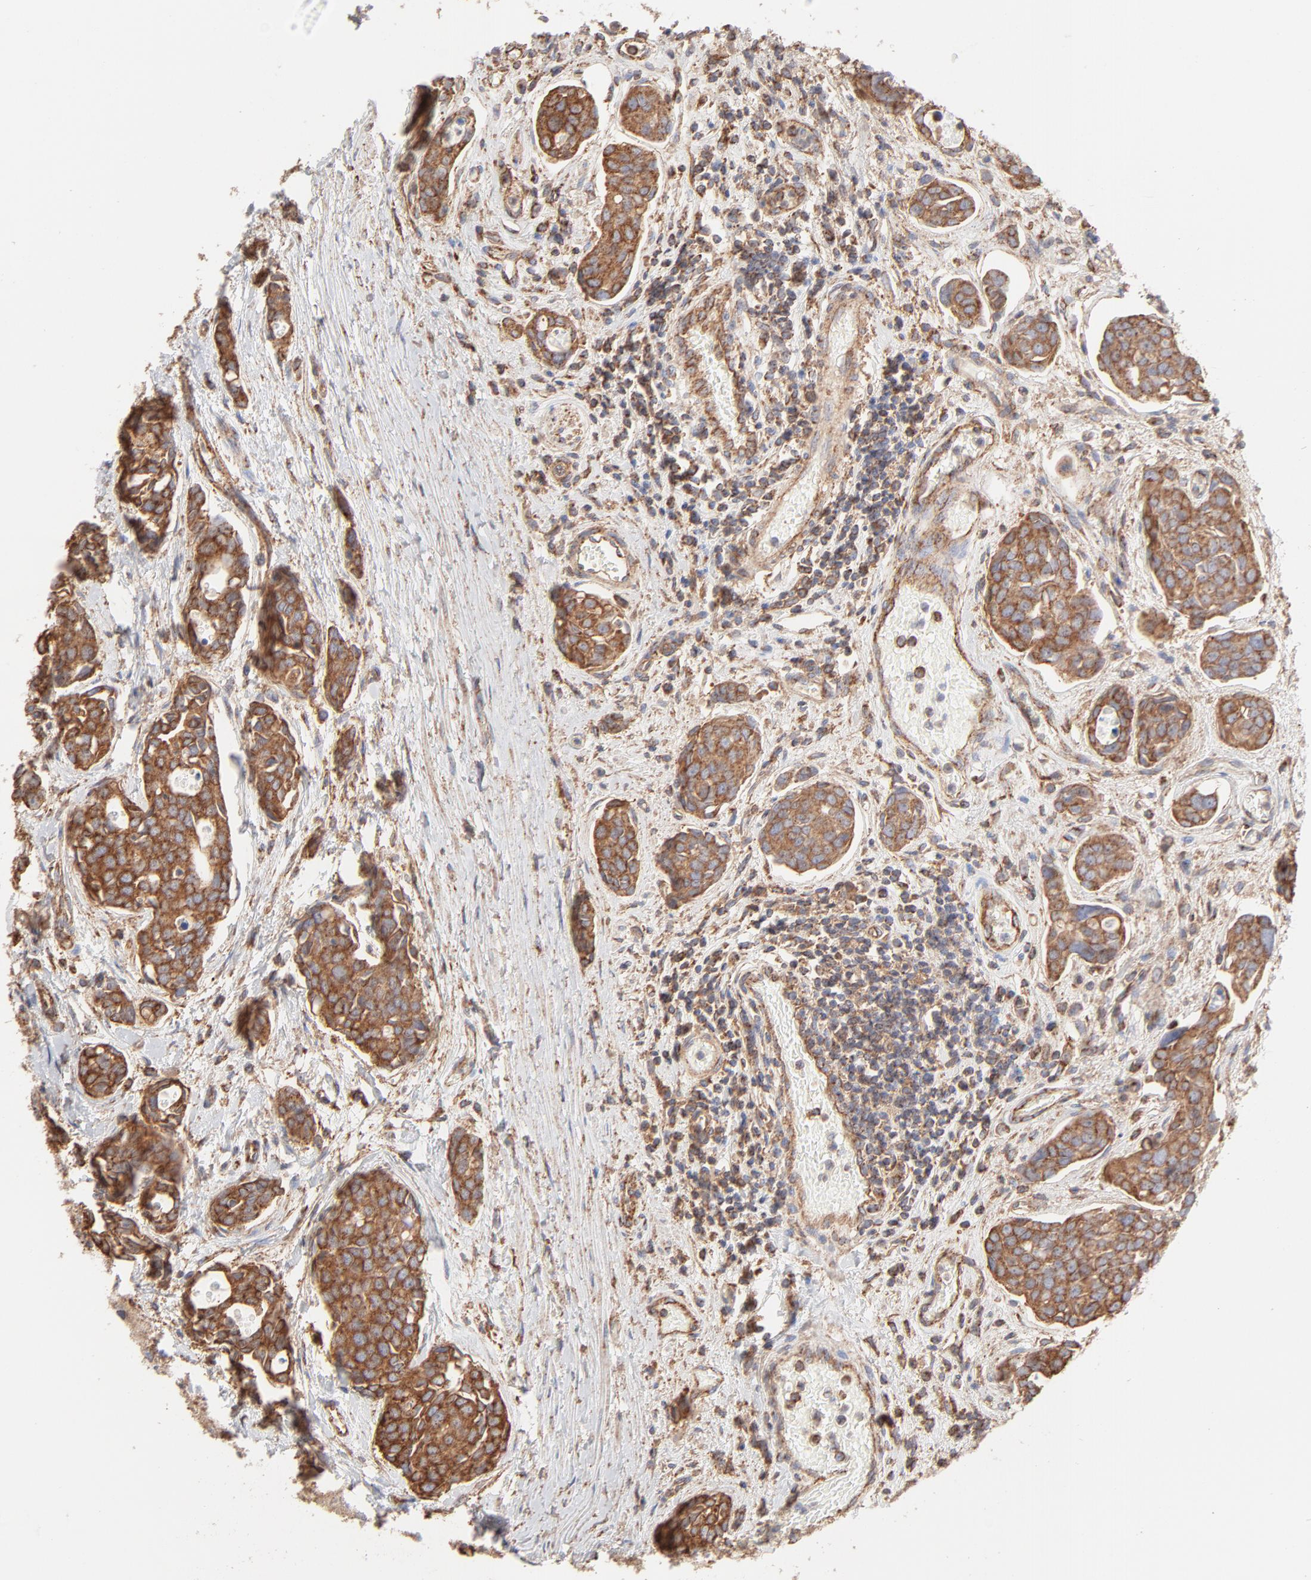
{"staining": {"intensity": "strong", "quantity": ">75%", "location": "cytoplasmic/membranous"}, "tissue": "urothelial cancer", "cell_type": "Tumor cells", "image_type": "cancer", "snomed": [{"axis": "morphology", "description": "Urothelial carcinoma, High grade"}, {"axis": "topography", "description": "Urinary bladder"}], "caption": "High-grade urothelial carcinoma stained with a brown dye exhibits strong cytoplasmic/membranous positive expression in approximately >75% of tumor cells.", "gene": "CLTB", "patient": {"sex": "male", "age": 78}}